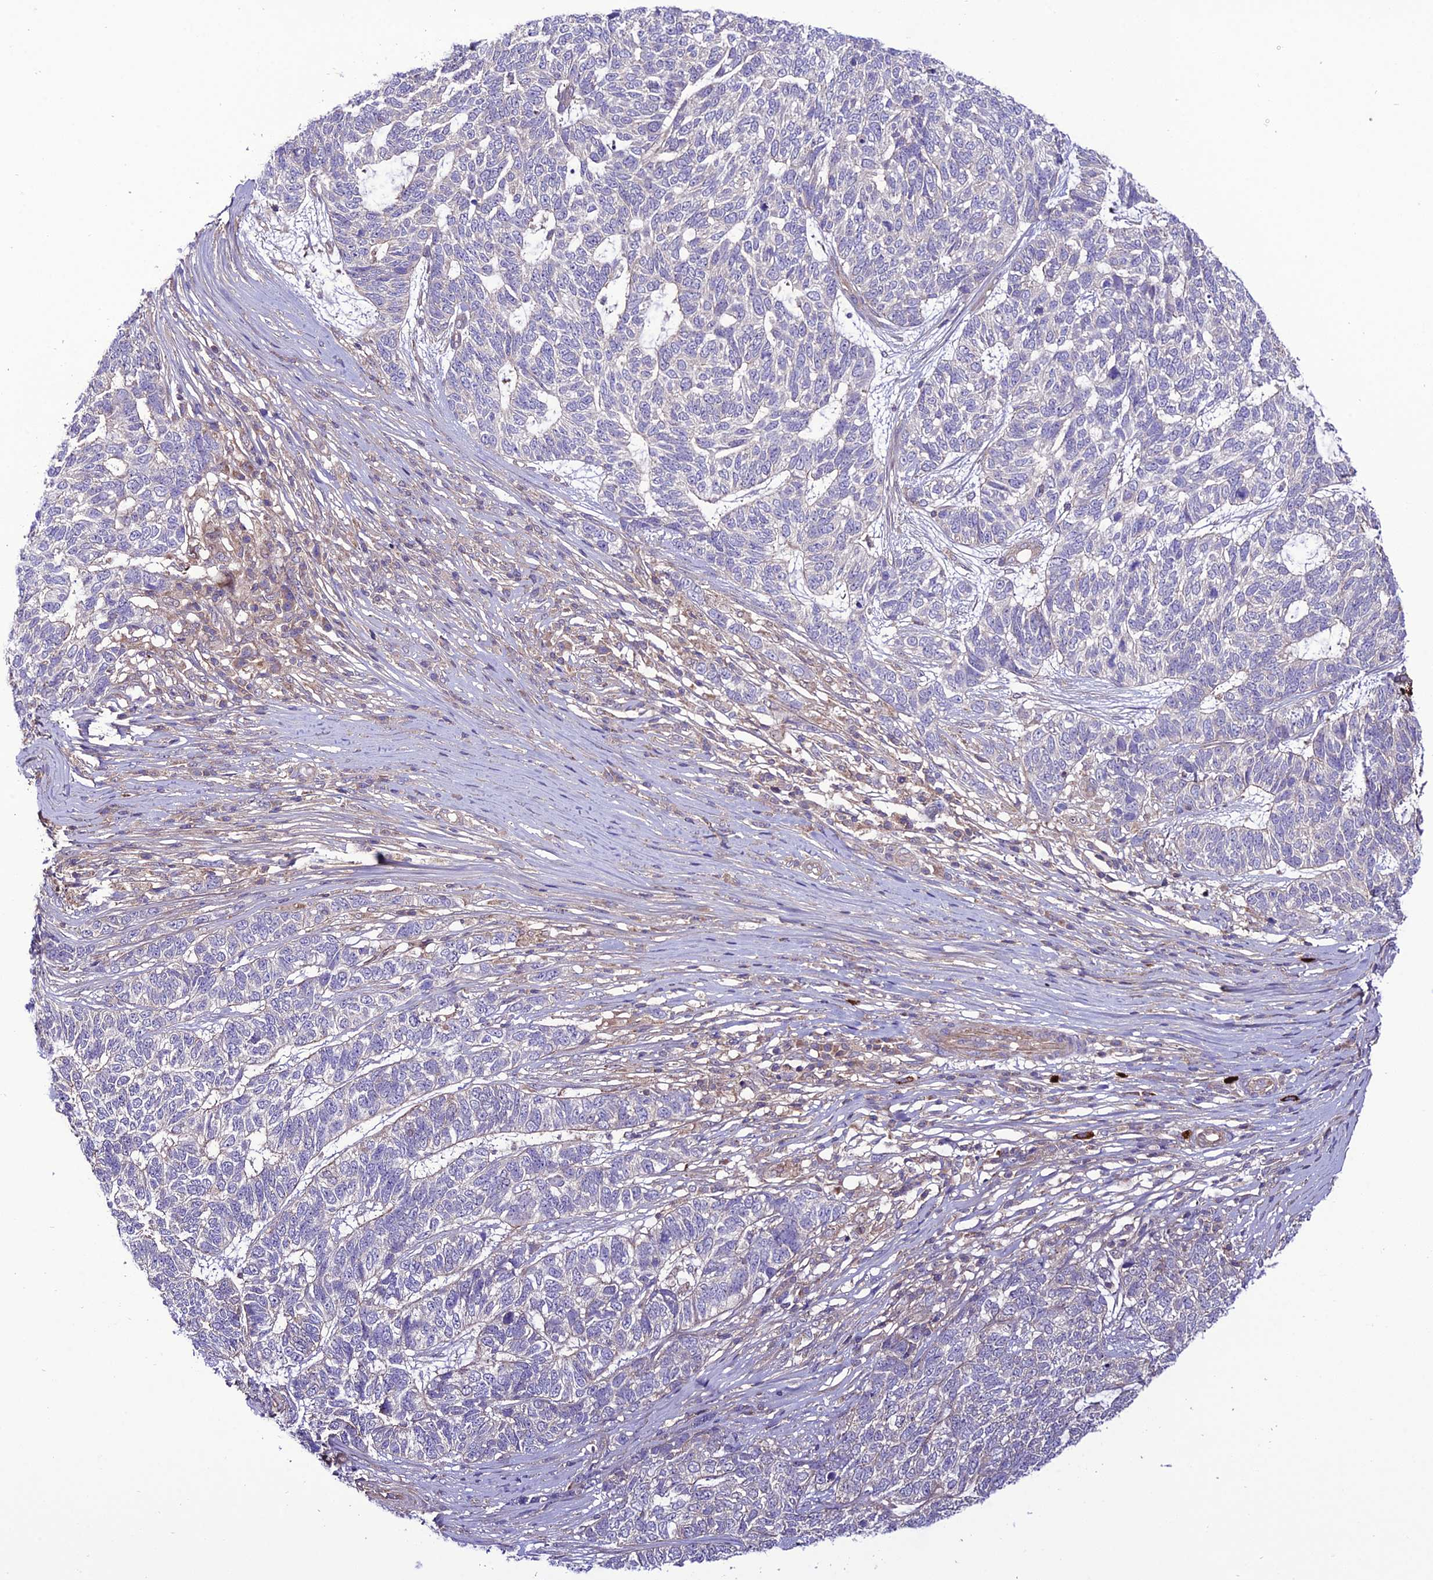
{"staining": {"intensity": "negative", "quantity": "none", "location": "none"}, "tissue": "skin cancer", "cell_type": "Tumor cells", "image_type": "cancer", "snomed": [{"axis": "morphology", "description": "Basal cell carcinoma"}, {"axis": "topography", "description": "Skin"}], "caption": "Immunohistochemistry photomicrograph of human basal cell carcinoma (skin) stained for a protein (brown), which shows no expression in tumor cells.", "gene": "PPIL3", "patient": {"sex": "female", "age": 65}}